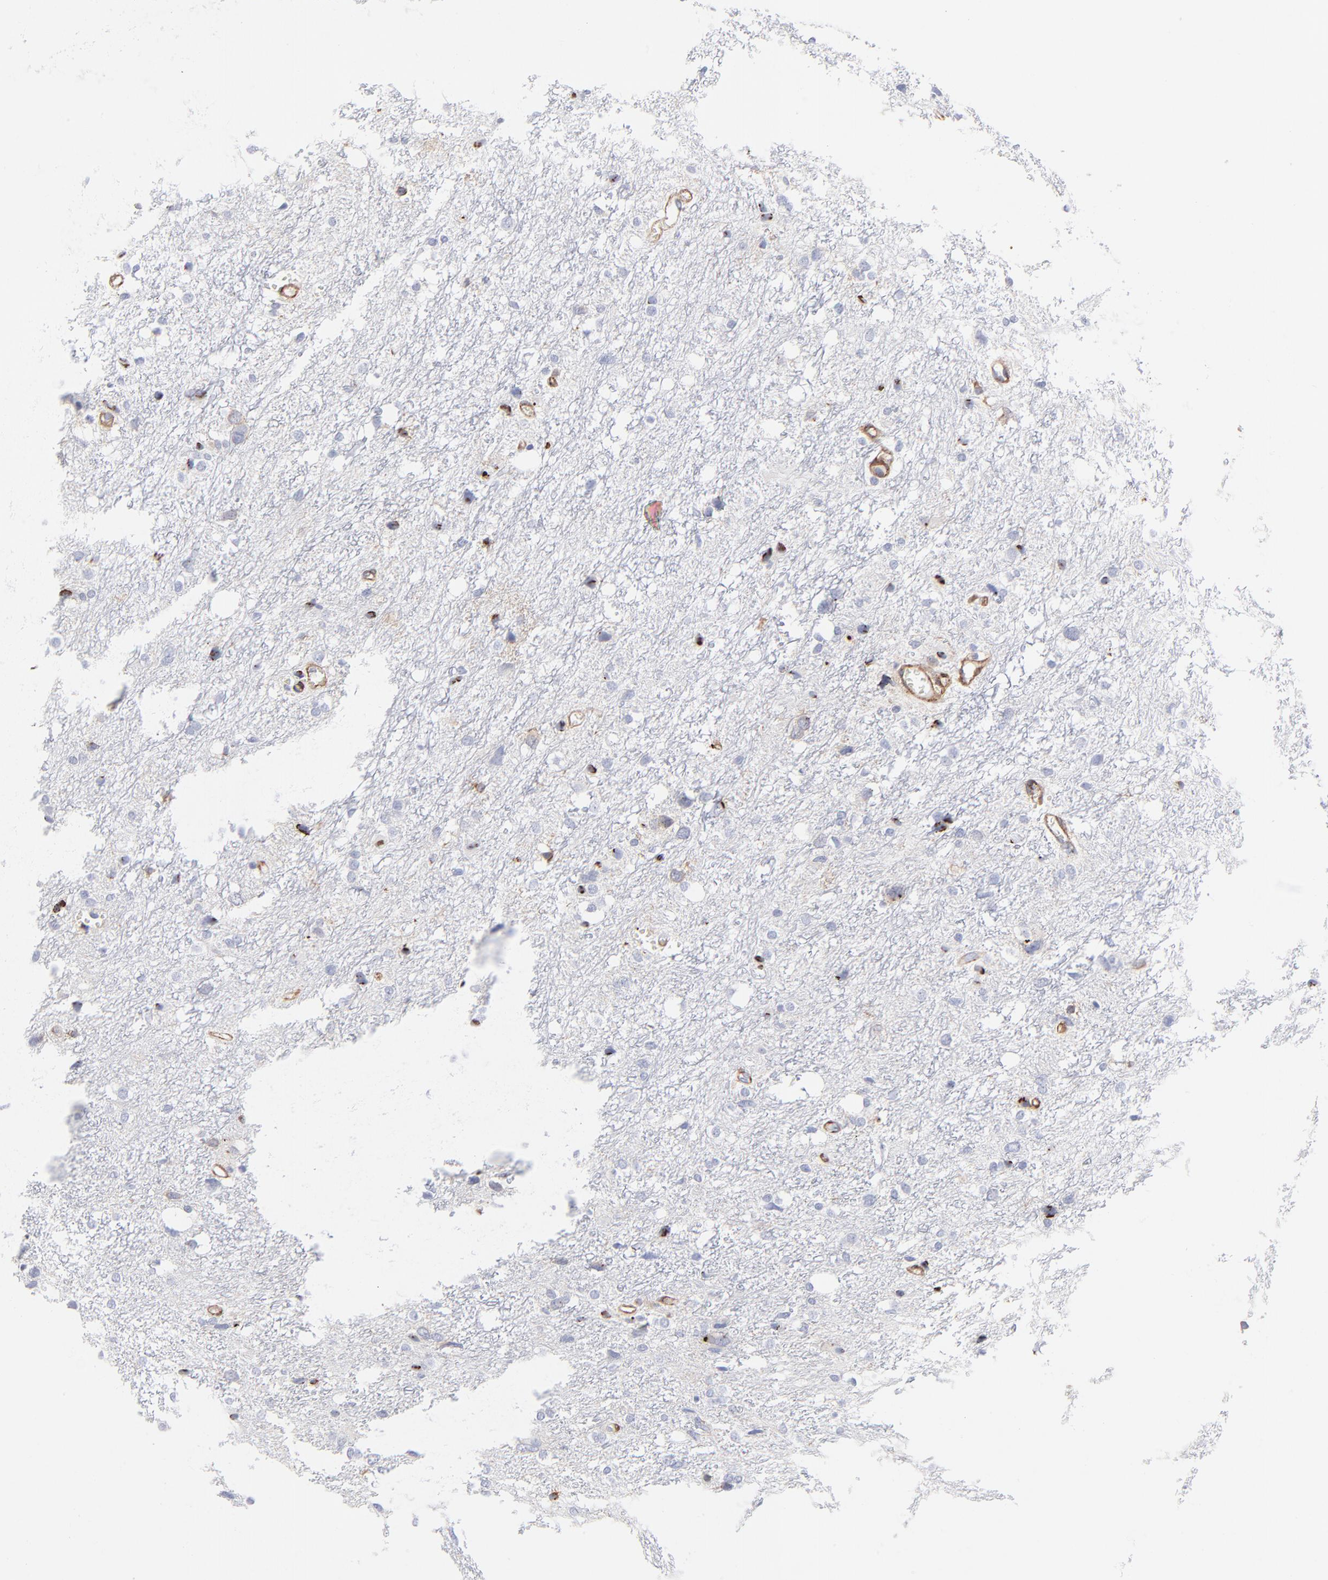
{"staining": {"intensity": "strong", "quantity": "25%-75%", "location": "nuclear"}, "tissue": "glioma", "cell_type": "Tumor cells", "image_type": "cancer", "snomed": [{"axis": "morphology", "description": "Glioma, malignant, High grade"}, {"axis": "topography", "description": "Brain"}], "caption": "Immunohistochemistry (IHC) image of malignant glioma (high-grade) stained for a protein (brown), which displays high levels of strong nuclear expression in approximately 25%-75% of tumor cells.", "gene": "PDGFRB", "patient": {"sex": "female", "age": 59}}